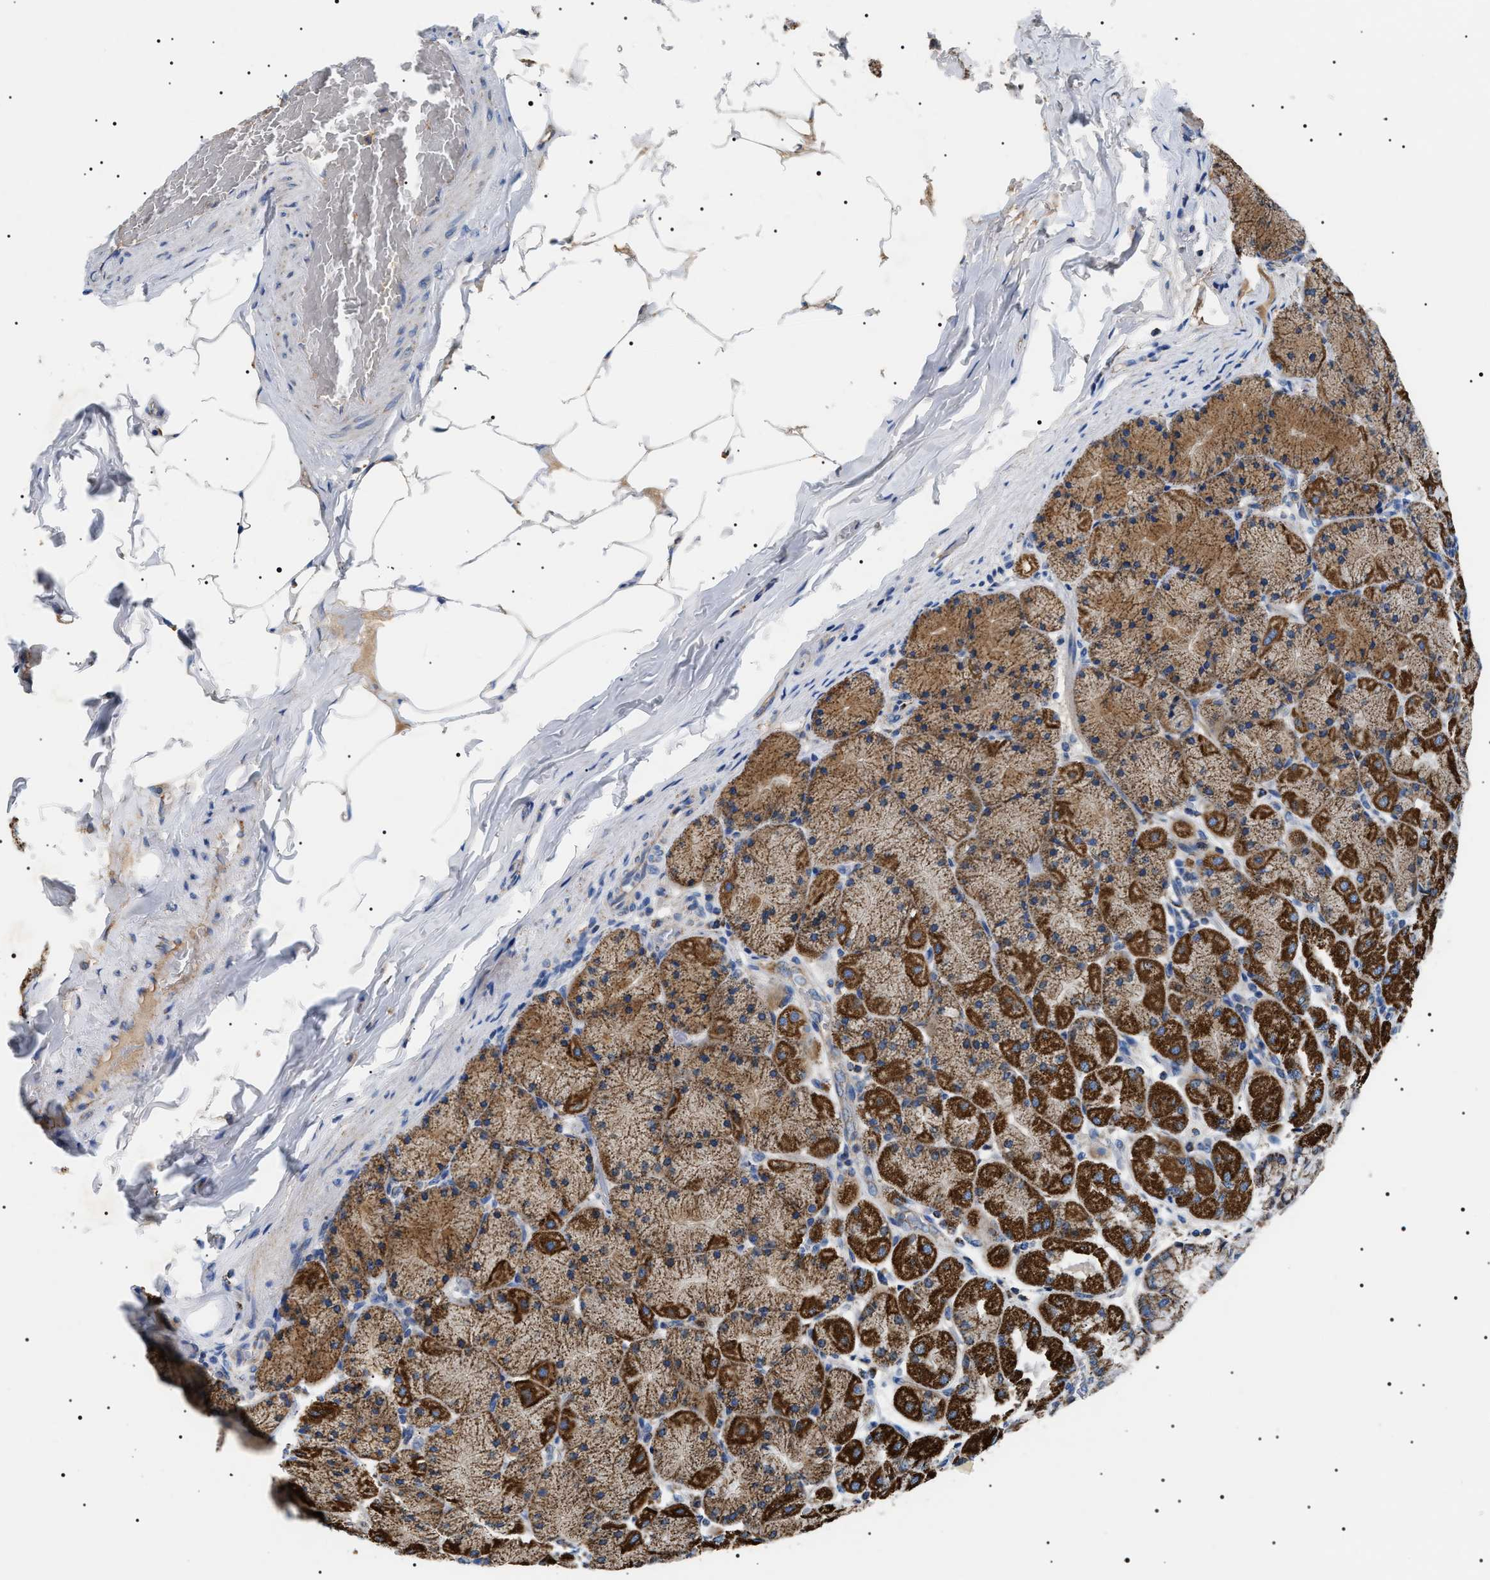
{"staining": {"intensity": "strong", "quantity": ">75%", "location": "cytoplasmic/membranous"}, "tissue": "stomach", "cell_type": "Glandular cells", "image_type": "normal", "snomed": [{"axis": "morphology", "description": "Normal tissue, NOS"}, {"axis": "topography", "description": "Stomach, upper"}], "caption": "High-power microscopy captured an immunohistochemistry image of benign stomach, revealing strong cytoplasmic/membranous staining in about >75% of glandular cells.", "gene": "OXSM", "patient": {"sex": "female", "age": 56}}